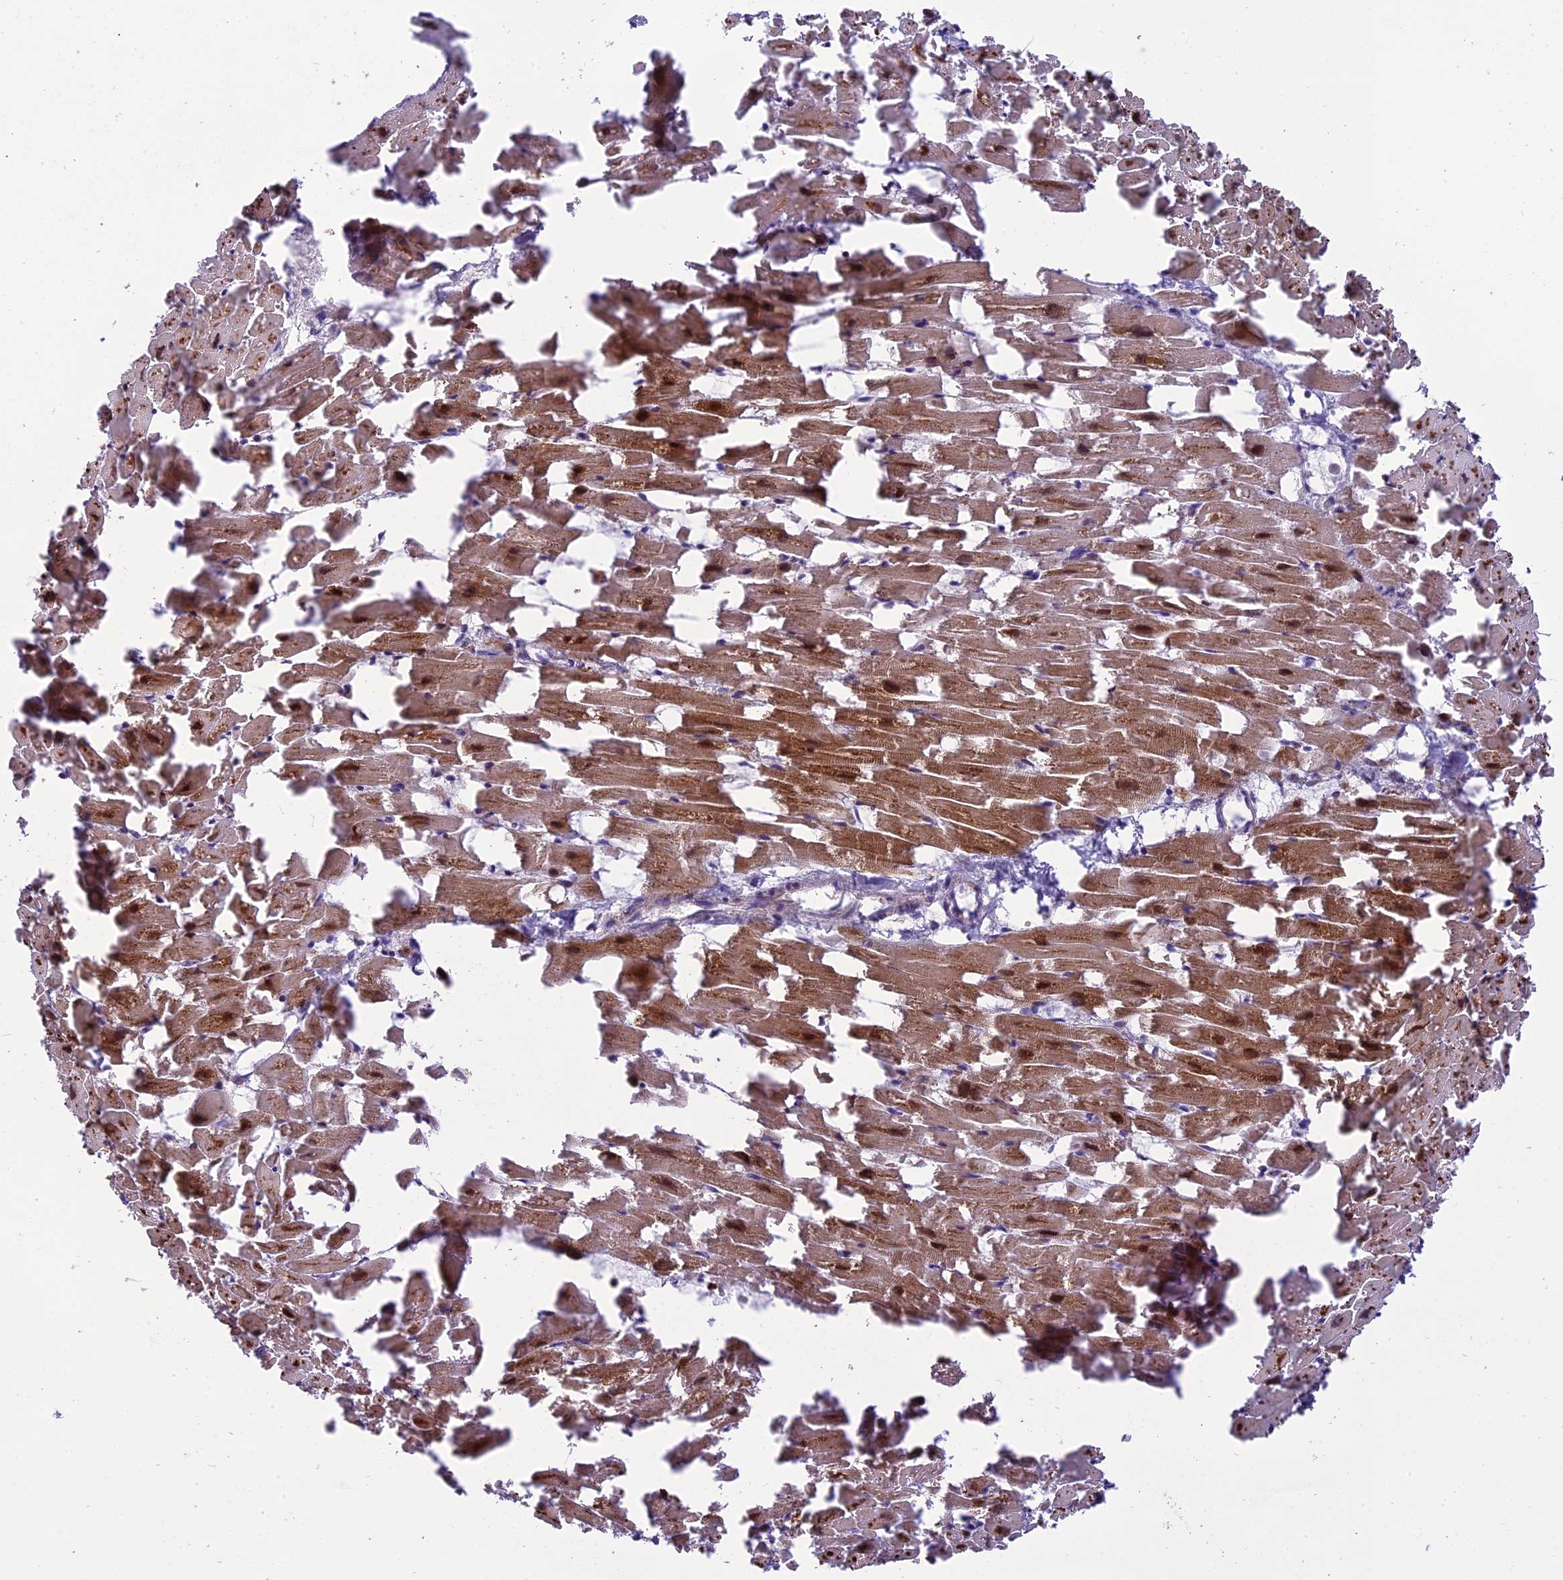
{"staining": {"intensity": "strong", "quantity": ">75%", "location": "cytoplasmic/membranous"}, "tissue": "heart muscle", "cell_type": "Cardiomyocytes", "image_type": "normal", "snomed": [{"axis": "morphology", "description": "Normal tissue, NOS"}, {"axis": "topography", "description": "Heart"}], "caption": "Immunohistochemical staining of benign heart muscle reveals >75% levels of strong cytoplasmic/membranous protein positivity in approximately >75% of cardiomyocytes.", "gene": "MRPS34", "patient": {"sex": "female", "age": 64}}